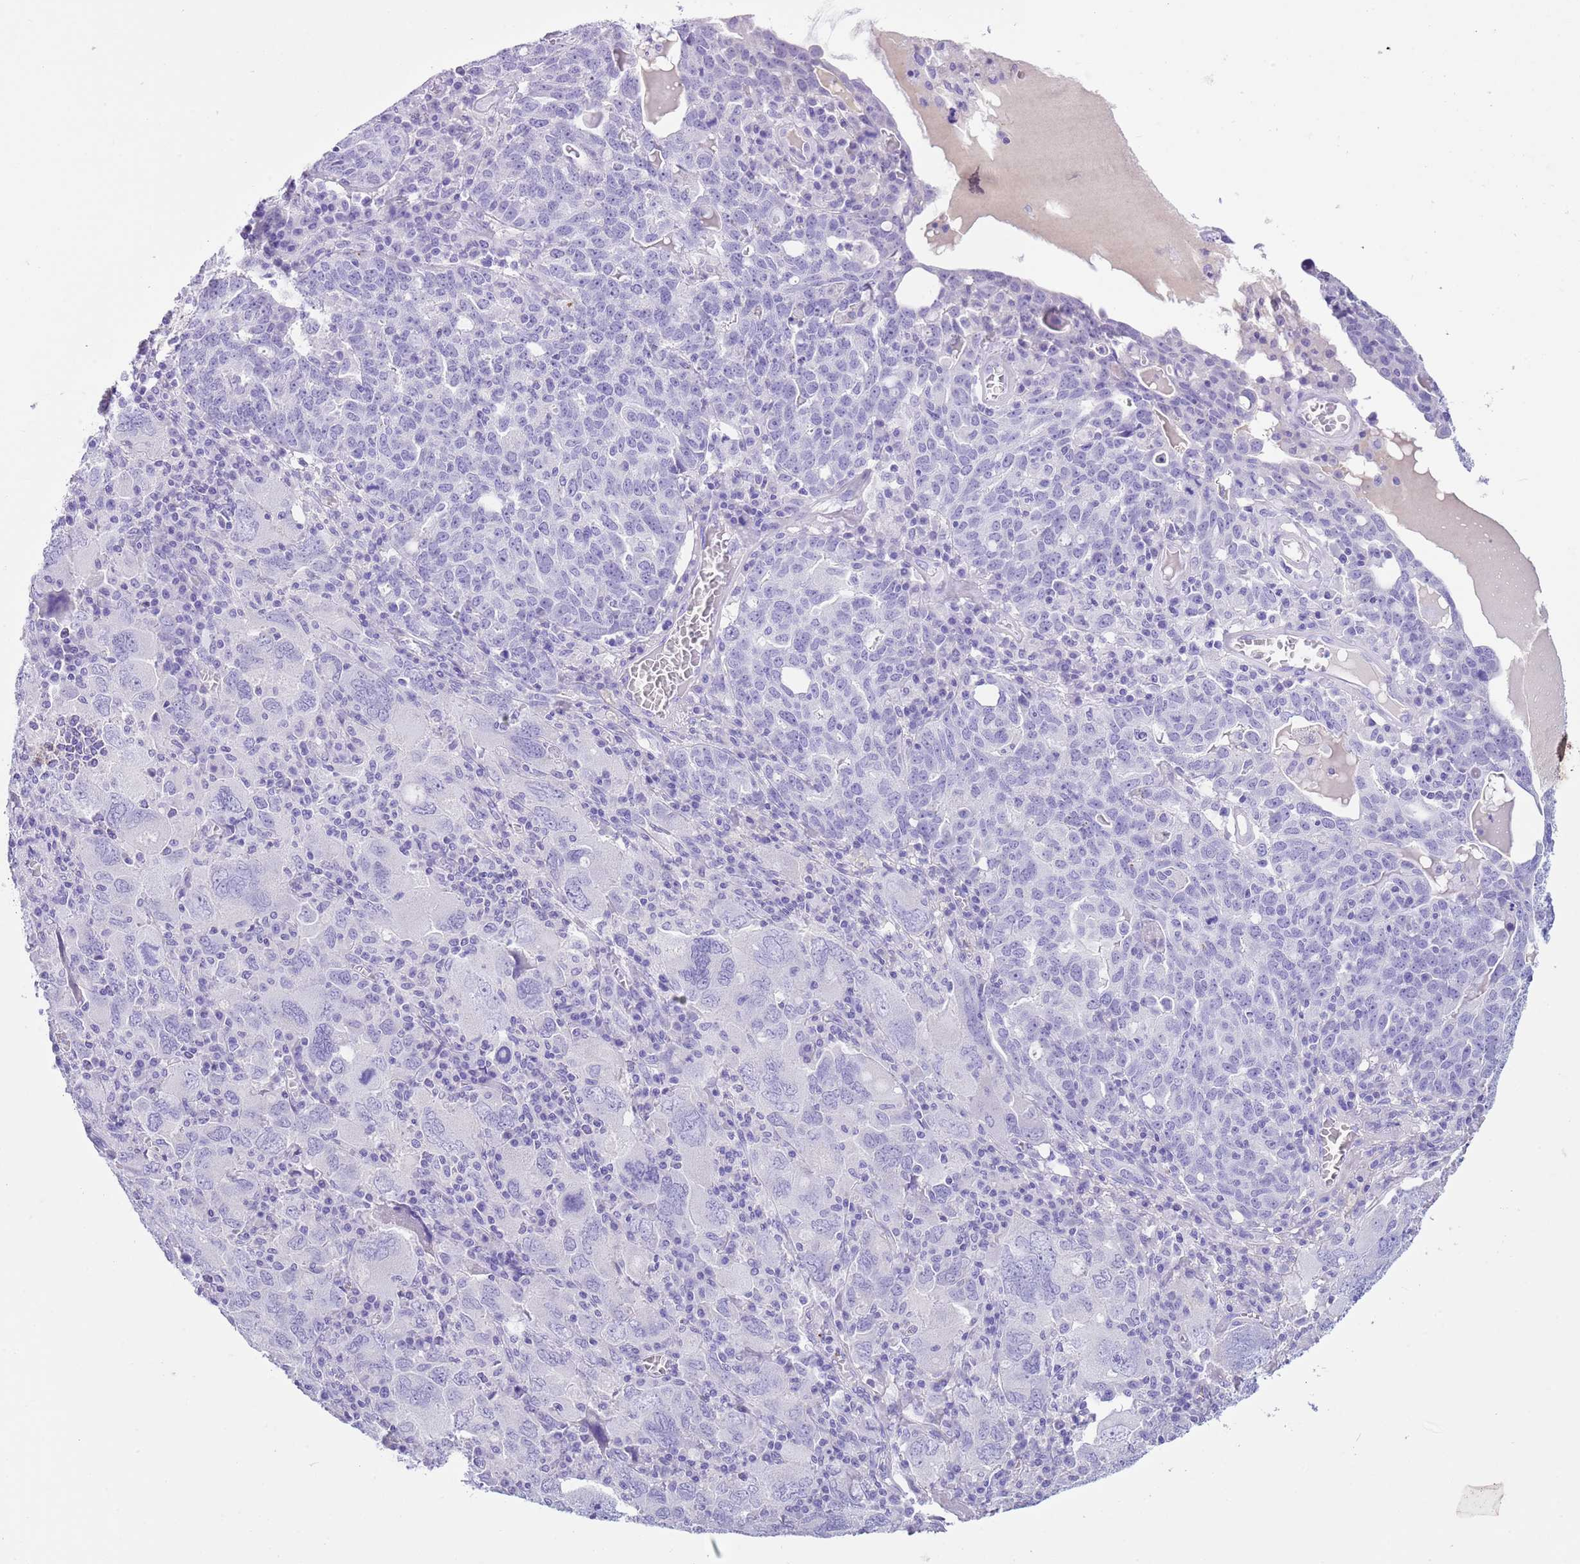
{"staining": {"intensity": "negative", "quantity": "none", "location": "none"}, "tissue": "ovarian cancer", "cell_type": "Tumor cells", "image_type": "cancer", "snomed": [{"axis": "morphology", "description": "Carcinoma, endometroid"}, {"axis": "topography", "description": "Ovary"}], "caption": "Immunohistochemistry (IHC) of human ovarian cancer exhibits no expression in tumor cells.", "gene": "TBC1D10B", "patient": {"sex": "female", "age": 62}}